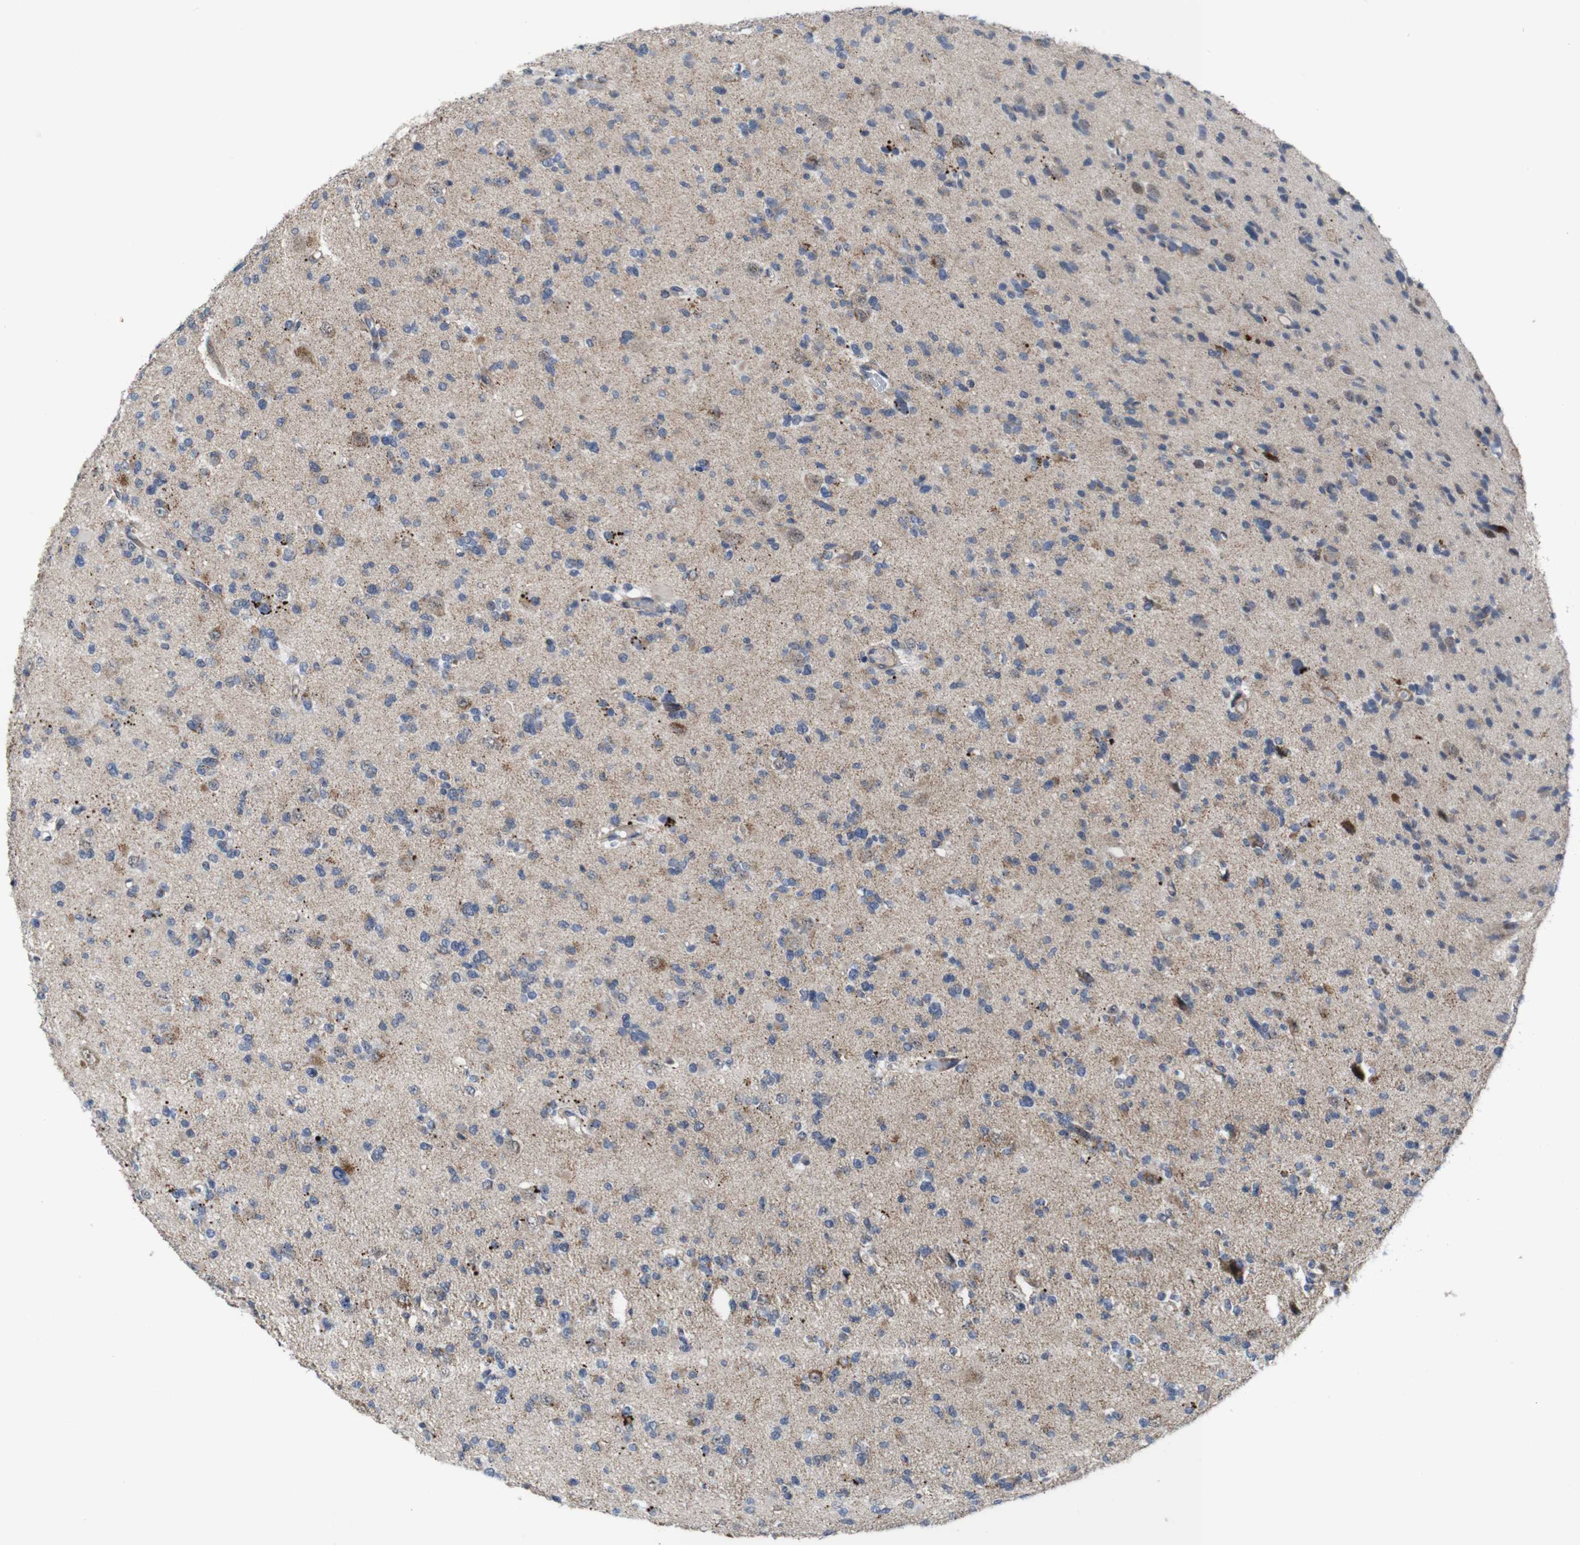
{"staining": {"intensity": "weak", "quantity": "<25%", "location": "cytoplasmic/membranous"}, "tissue": "glioma", "cell_type": "Tumor cells", "image_type": "cancer", "snomed": [{"axis": "morphology", "description": "Glioma, malignant, Low grade"}, {"axis": "topography", "description": "Brain"}], "caption": "Tumor cells show no significant protein positivity in low-grade glioma (malignant).", "gene": "ATP7B", "patient": {"sex": "female", "age": 22}}